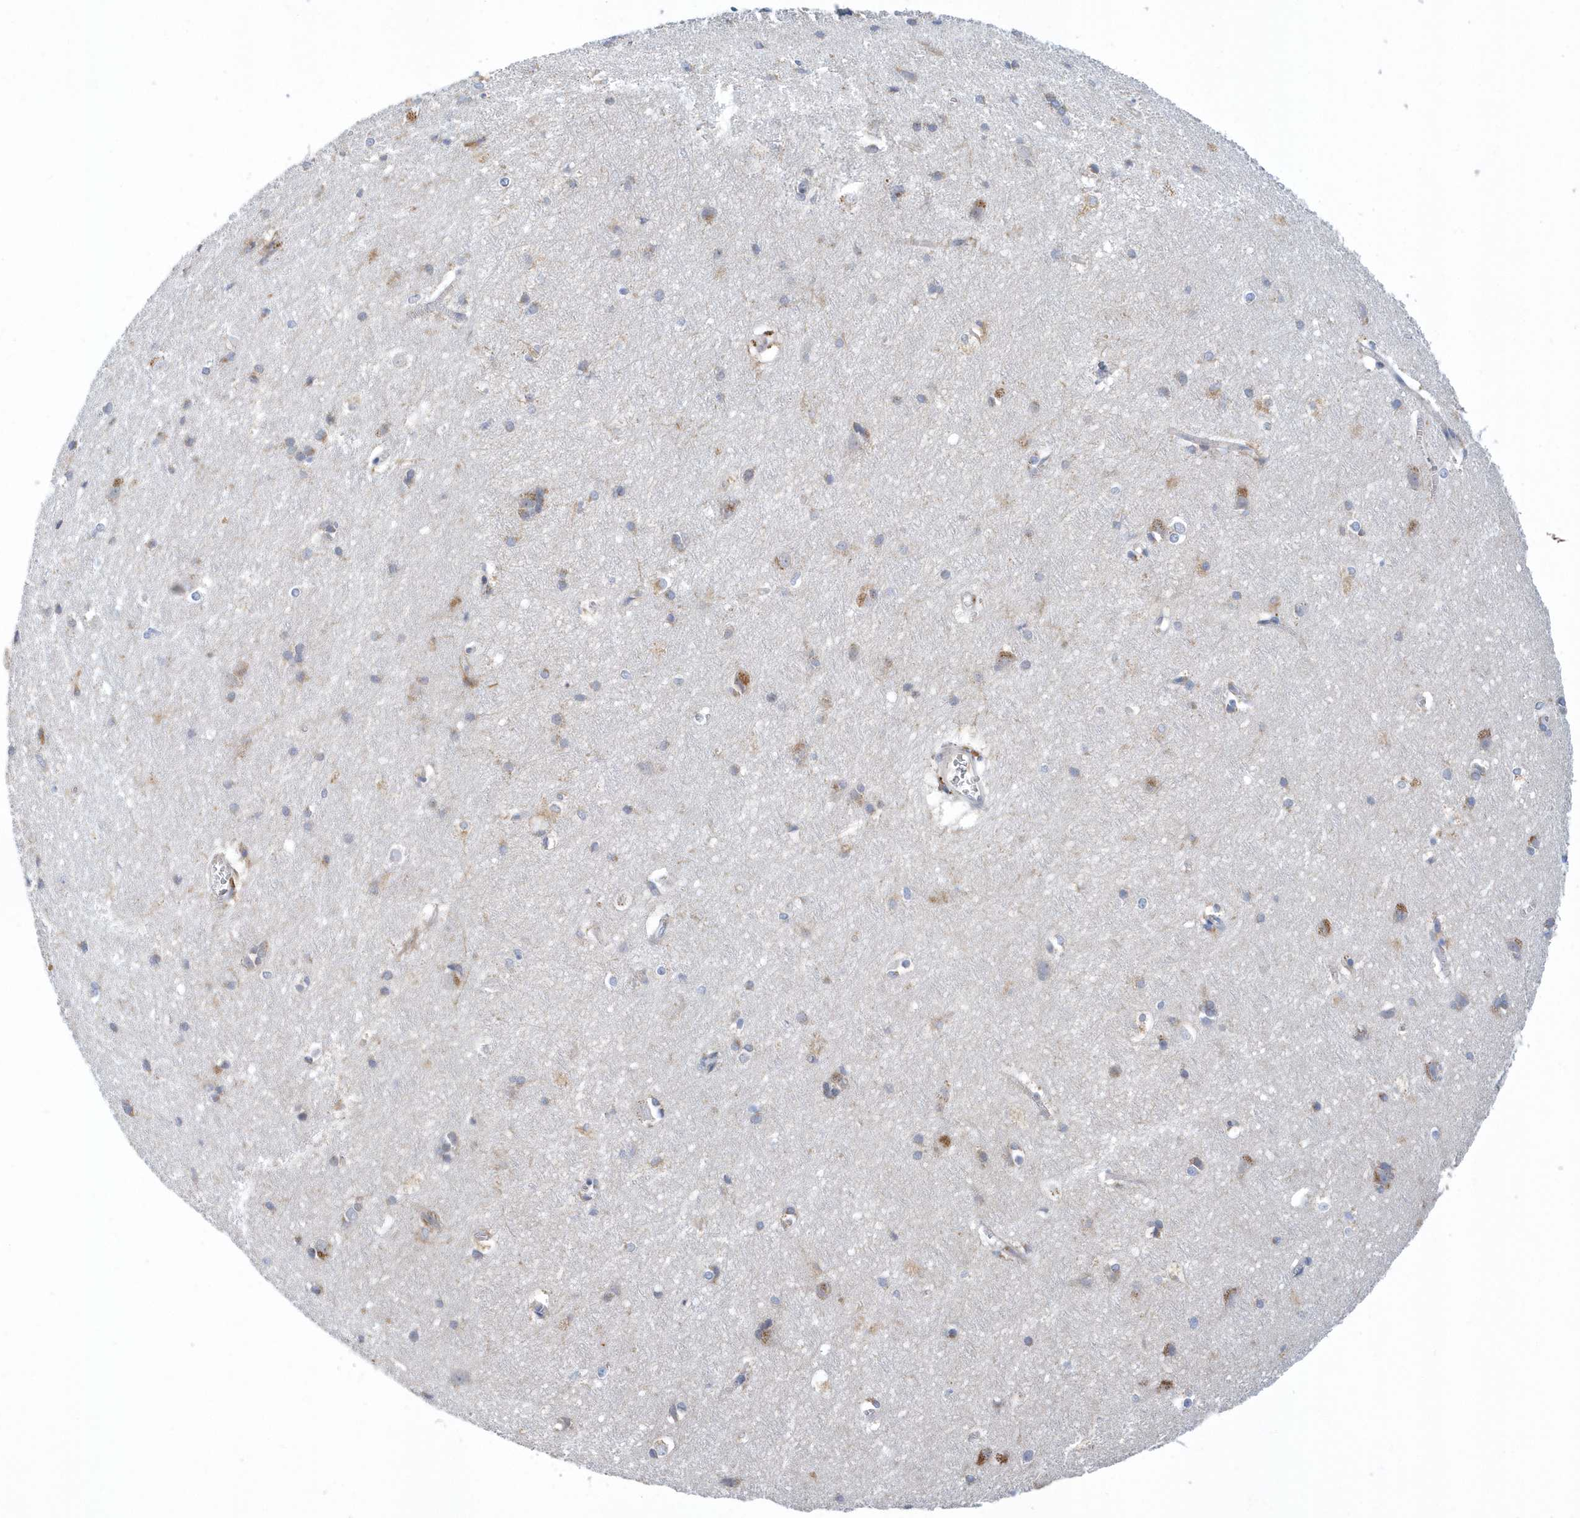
{"staining": {"intensity": "weak", "quantity": "25%-75%", "location": "cytoplasmic/membranous"}, "tissue": "cerebral cortex", "cell_type": "Endothelial cells", "image_type": "normal", "snomed": [{"axis": "morphology", "description": "Normal tissue, NOS"}, {"axis": "topography", "description": "Cerebral cortex"}], "caption": "Protein staining of benign cerebral cortex reveals weak cytoplasmic/membranous positivity in approximately 25%-75% of endothelial cells.", "gene": "VWA5B2", "patient": {"sex": "male", "age": 54}}